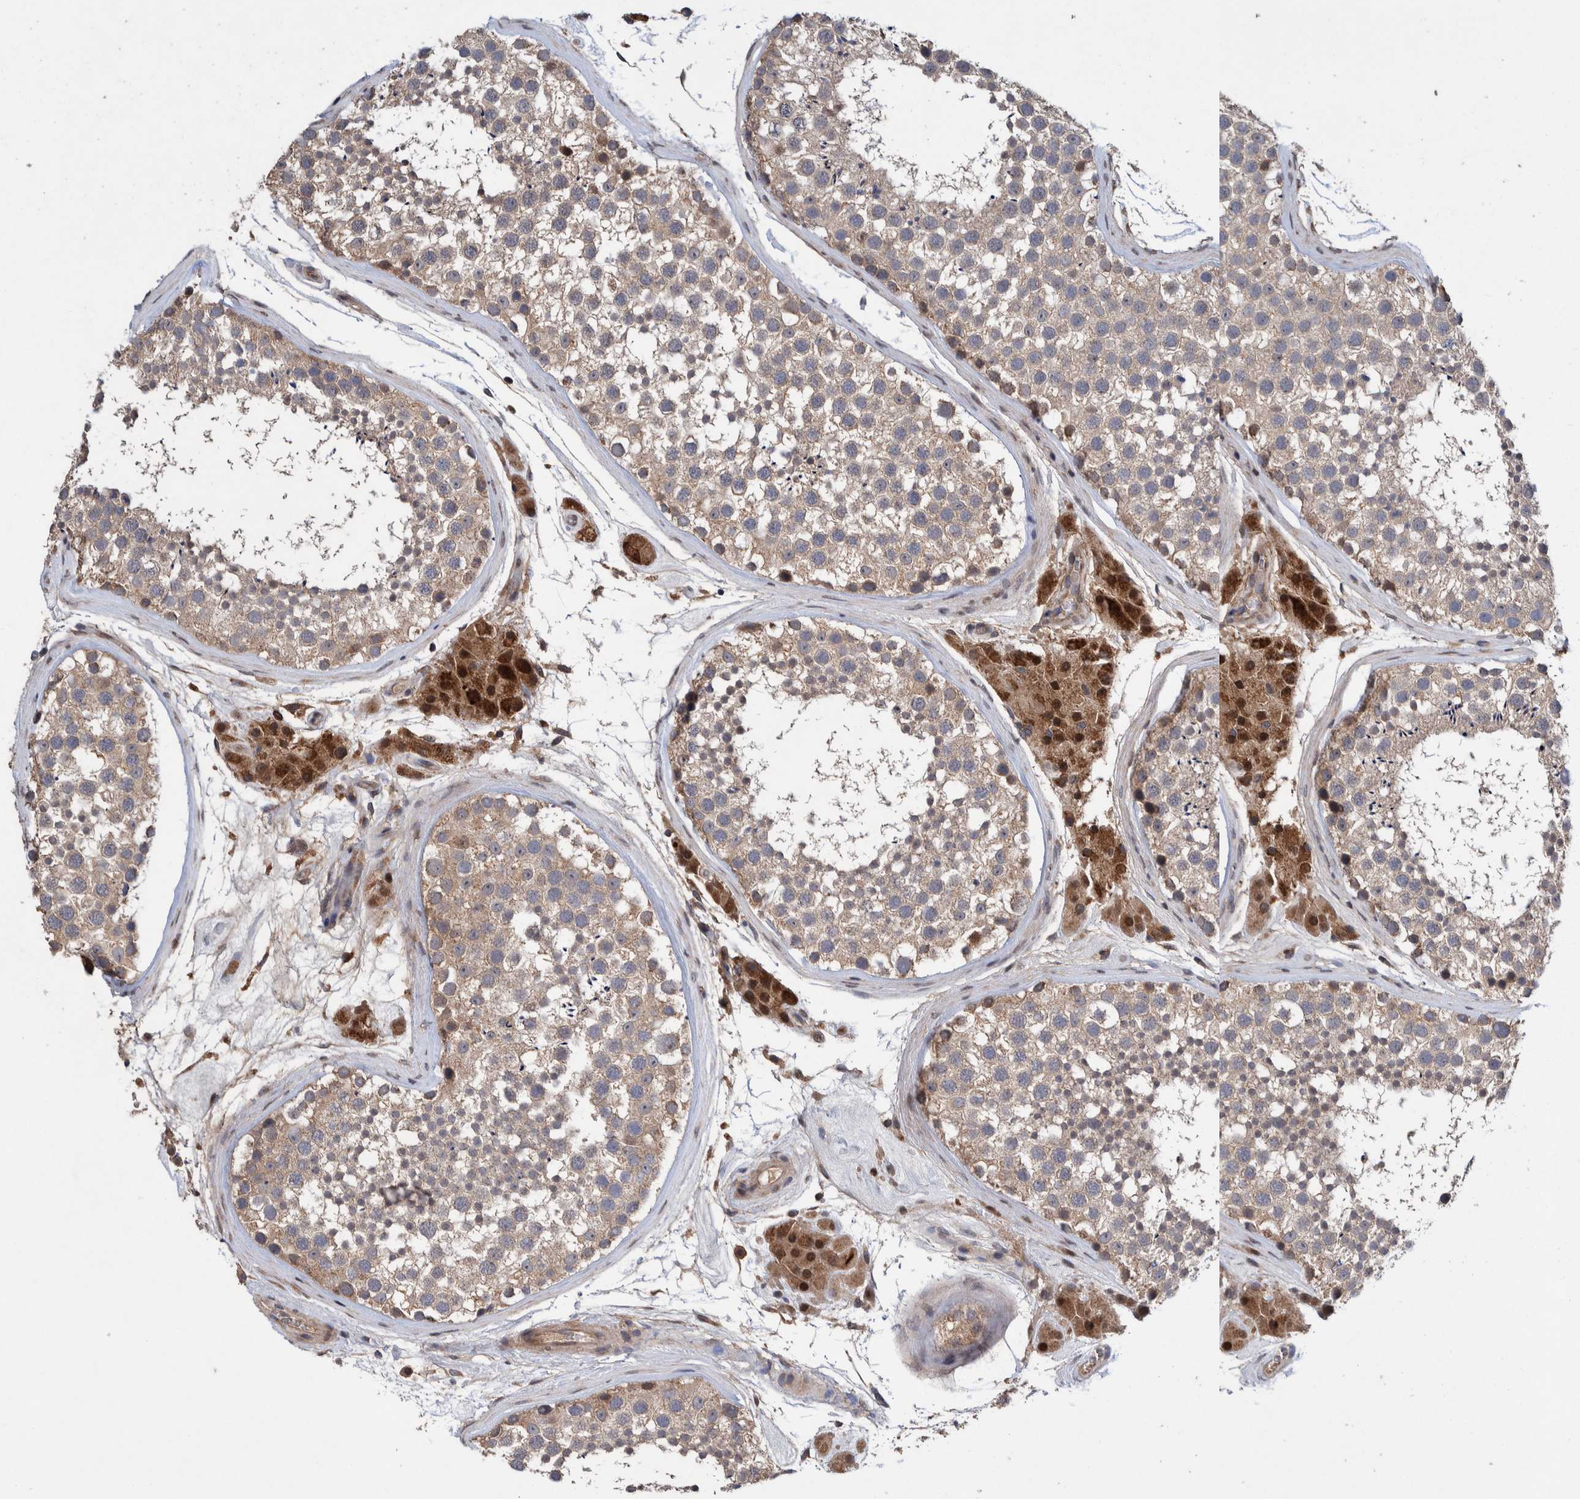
{"staining": {"intensity": "weak", "quantity": ">75%", "location": "cytoplasmic/membranous"}, "tissue": "testis", "cell_type": "Cells in seminiferous ducts", "image_type": "normal", "snomed": [{"axis": "morphology", "description": "Normal tissue, NOS"}, {"axis": "topography", "description": "Testis"}], "caption": "High-power microscopy captured an IHC micrograph of benign testis, revealing weak cytoplasmic/membranous expression in approximately >75% of cells in seminiferous ducts. Nuclei are stained in blue.", "gene": "PIK3R6", "patient": {"sex": "male", "age": 46}}